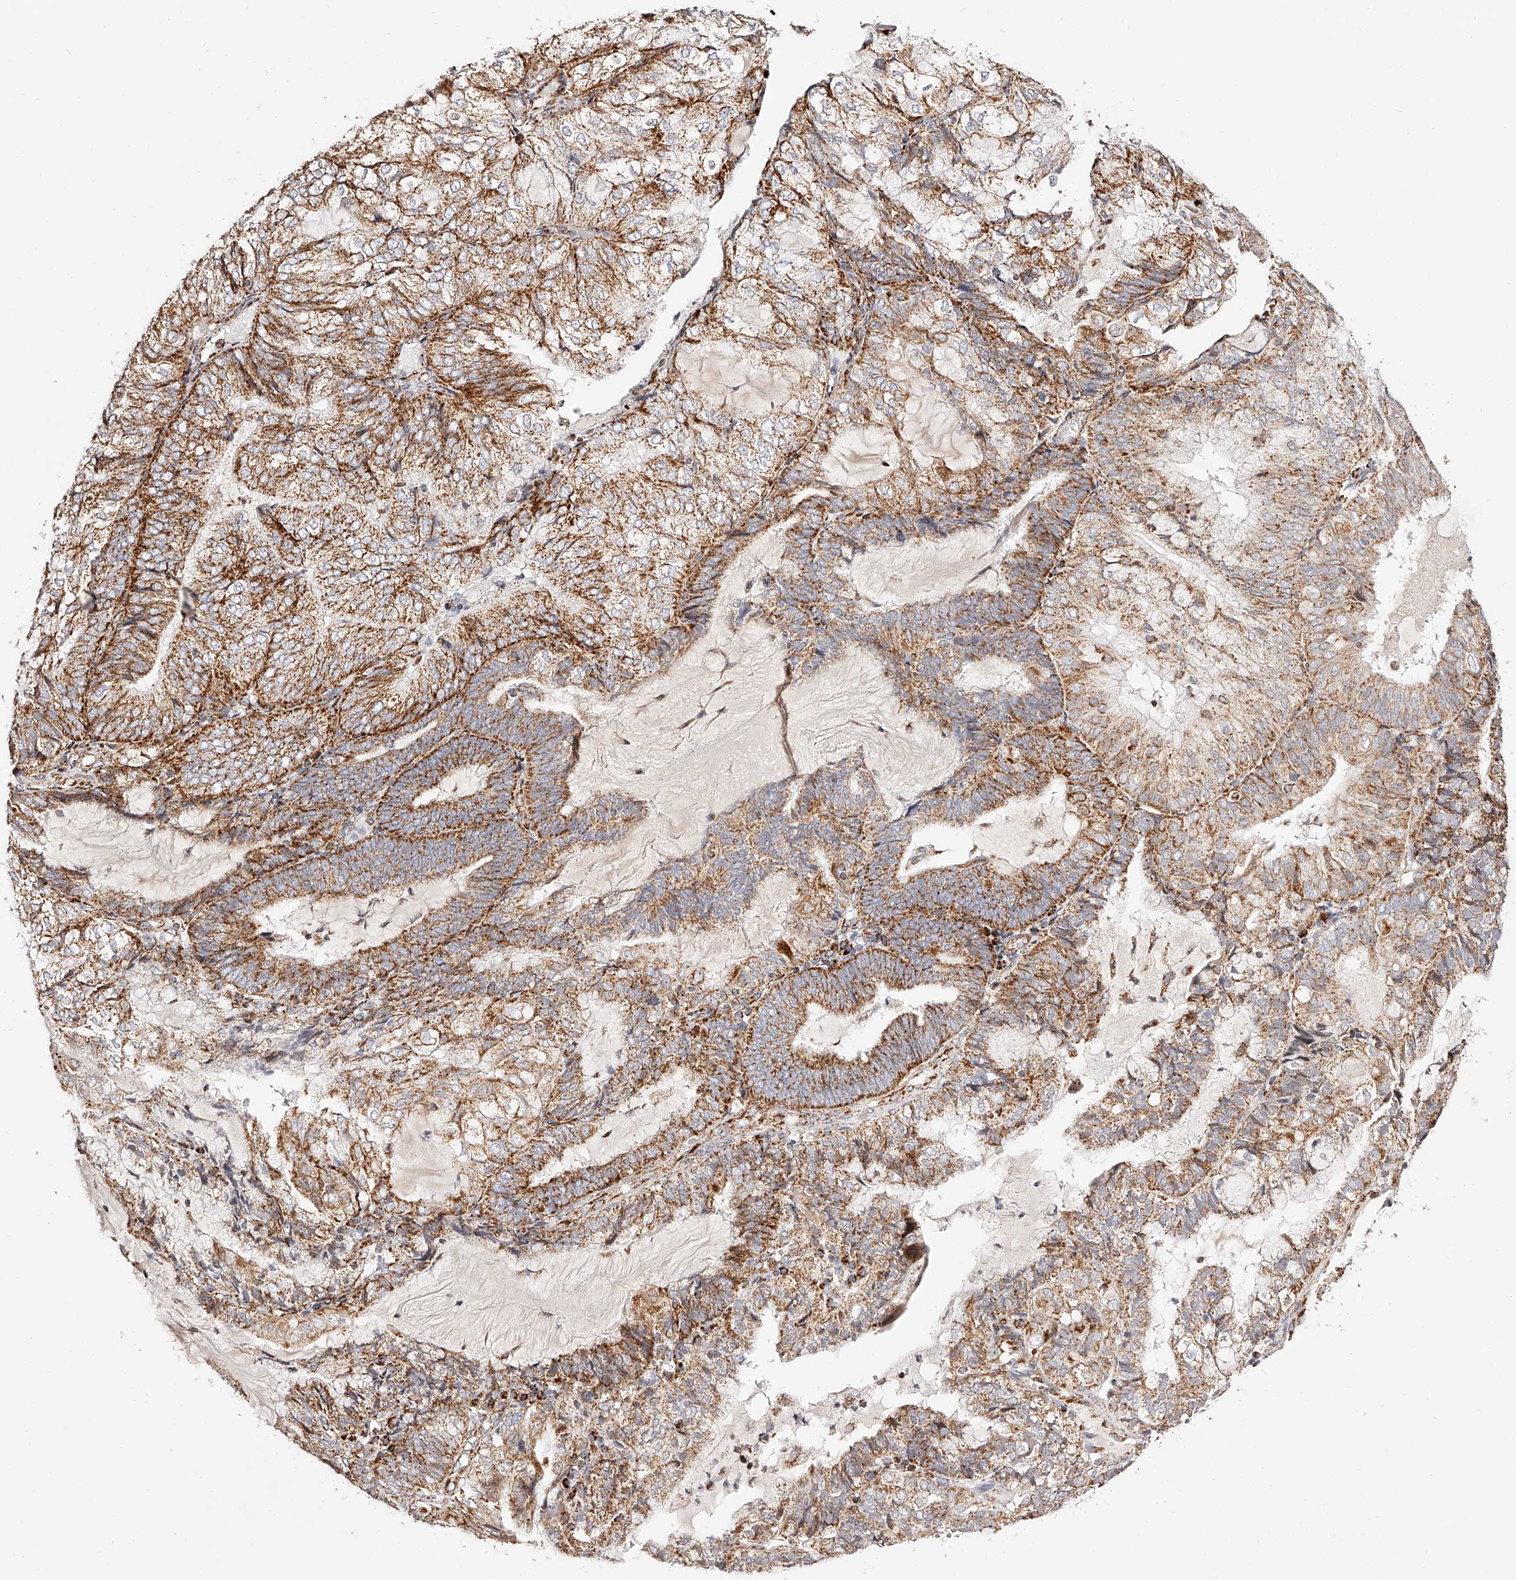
{"staining": {"intensity": "moderate", "quantity": ">75%", "location": "cytoplasmic/membranous"}, "tissue": "endometrial cancer", "cell_type": "Tumor cells", "image_type": "cancer", "snomed": [{"axis": "morphology", "description": "Adenocarcinoma, NOS"}, {"axis": "topography", "description": "Endometrium"}], "caption": "Human adenocarcinoma (endometrial) stained with a brown dye displays moderate cytoplasmic/membranous positive positivity in about >75% of tumor cells.", "gene": "NDUFV3", "patient": {"sex": "female", "age": 81}}